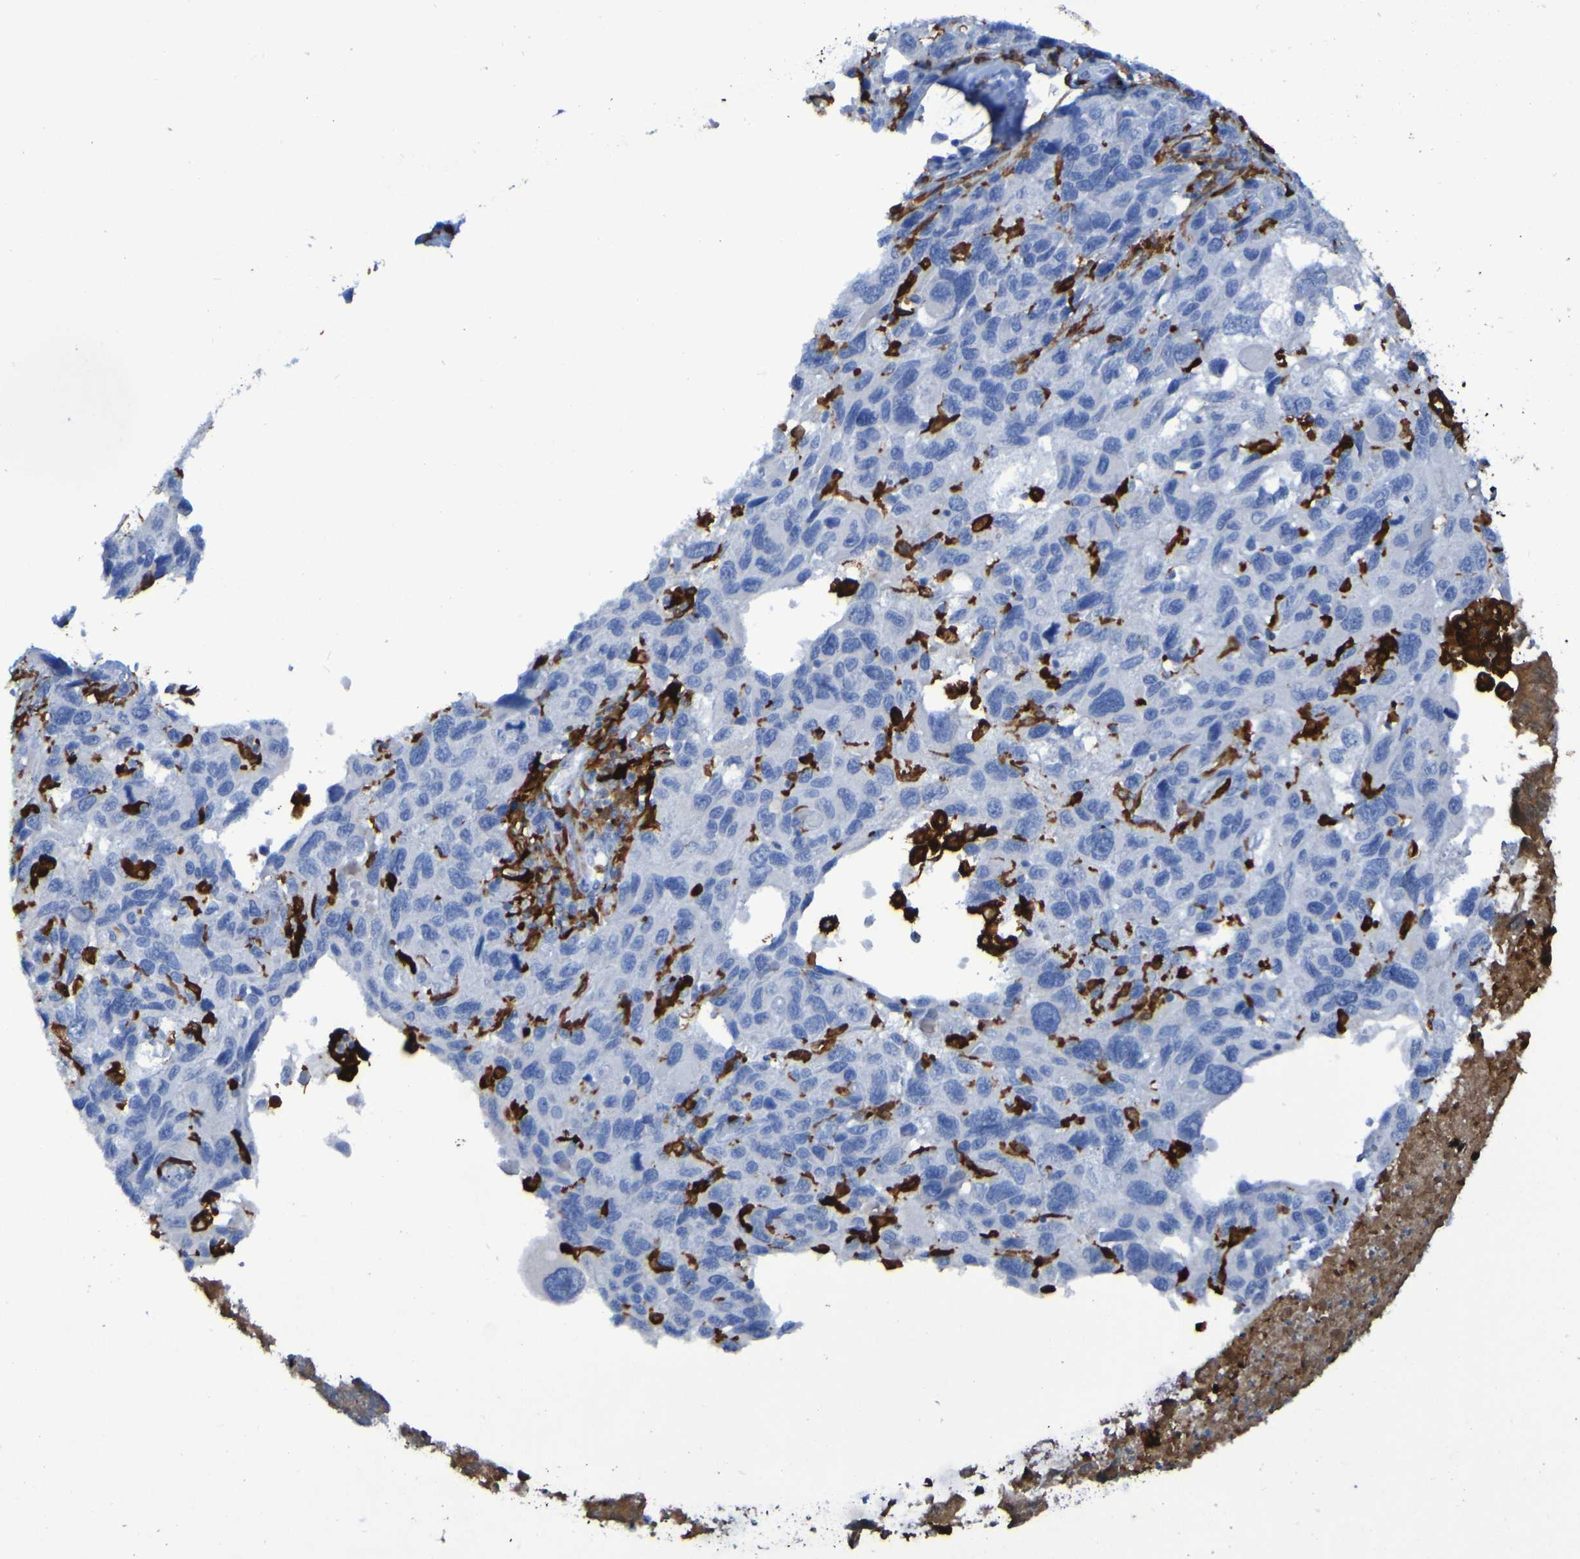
{"staining": {"intensity": "negative", "quantity": "none", "location": "none"}, "tissue": "melanoma", "cell_type": "Tumor cells", "image_type": "cancer", "snomed": [{"axis": "morphology", "description": "Malignant melanoma, NOS"}, {"axis": "topography", "description": "Skin"}], "caption": "This is an immunohistochemistry micrograph of malignant melanoma. There is no positivity in tumor cells.", "gene": "MPPE1", "patient": {"sex": "male", "age": 53}}